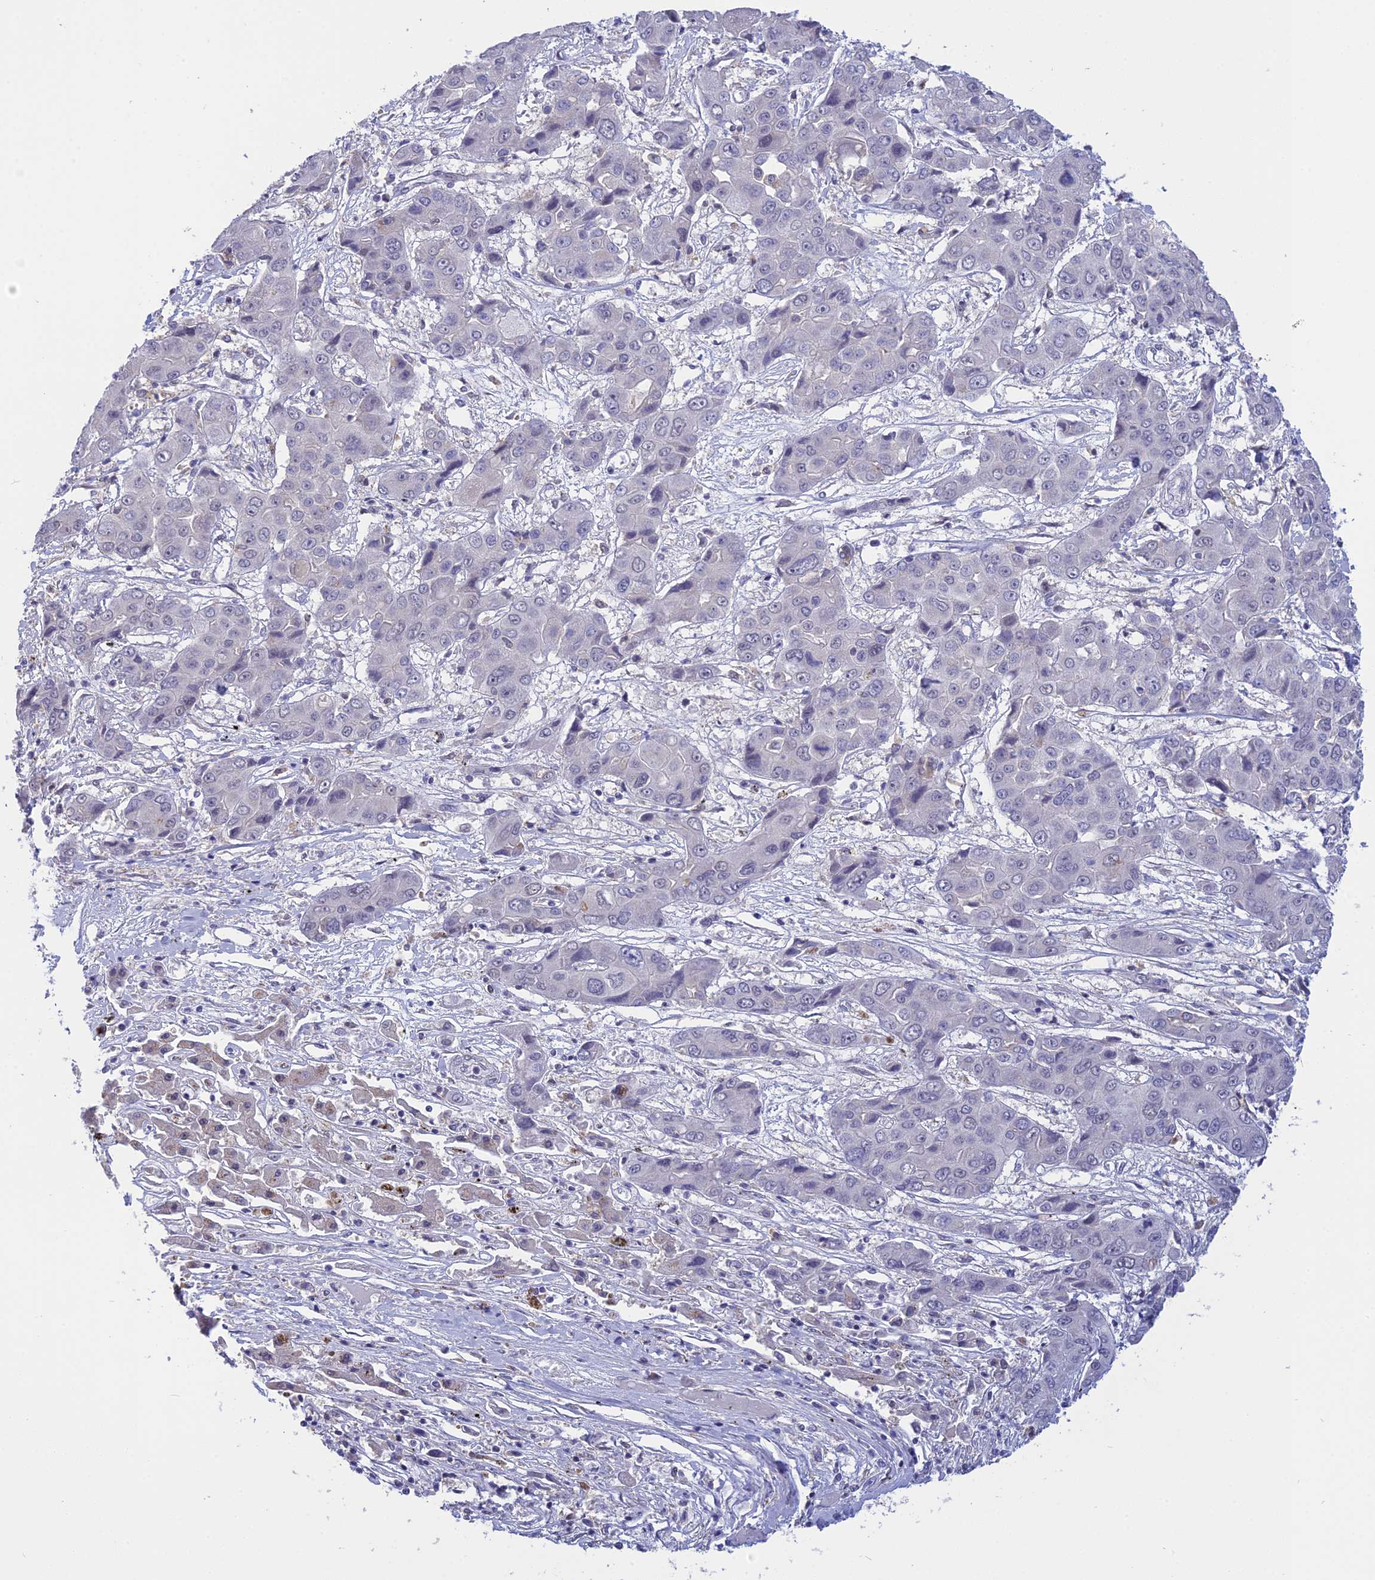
{"staining": {"intensity": "negative", "quantity": "none", "location": "none"}, "tissue": "liver cancer", "cell_type": "Tumor cells", "image_type": "cancer", "snomed": [{"axis": "morphology", "description": "Cholangiocarcinoma"}, {"axis": "topography", "description": "Liver"}], "caption": "Cholangiocarcinoma (liver) was stained to show a protein in brown. There is no significant staining in tumor cells.", "gene": "KCTD14", "patient": {"sex": "male", "age": 67}}